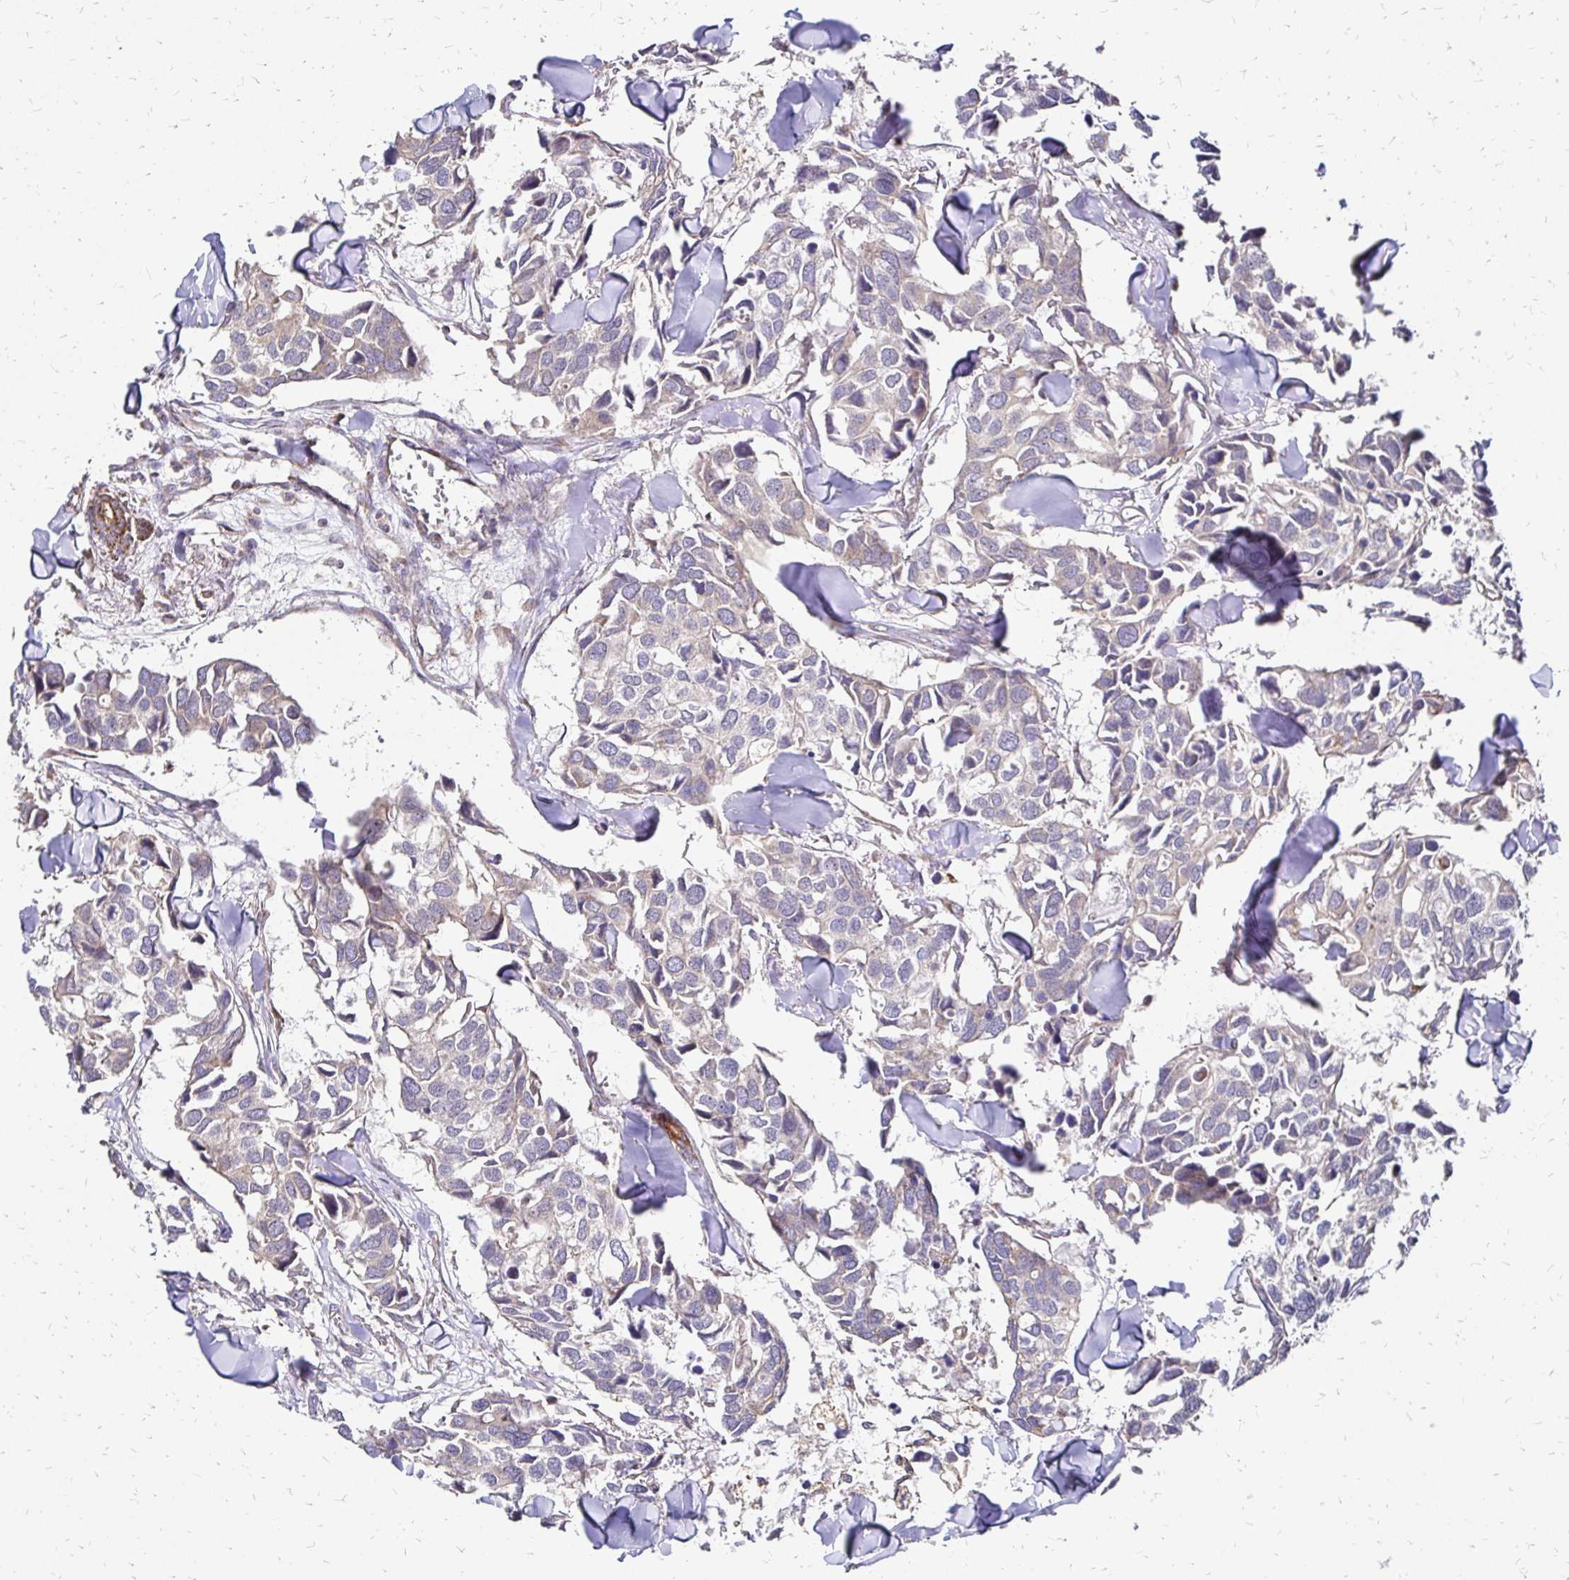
{"staining": {"intensity": "weak", "quantity": "<25%", "location": "cytoplasmic/membranous"}, "tissue": "breast cancer", "cell_type": "Tumor cells", "image_type": "cancer", "snomed": [{"axis": "morphology", "description": "Duct carcinoma"}, {"axis": "topography", "description": "Breast"}], "caption": "Immunohistochemistry (IHC) histopathology image of human breast cancer stained for a protein (brown), which demonstrates no expression in tumor cells.", "gene": "ZW10", "patient": {"sex": "female", "age": 83}}